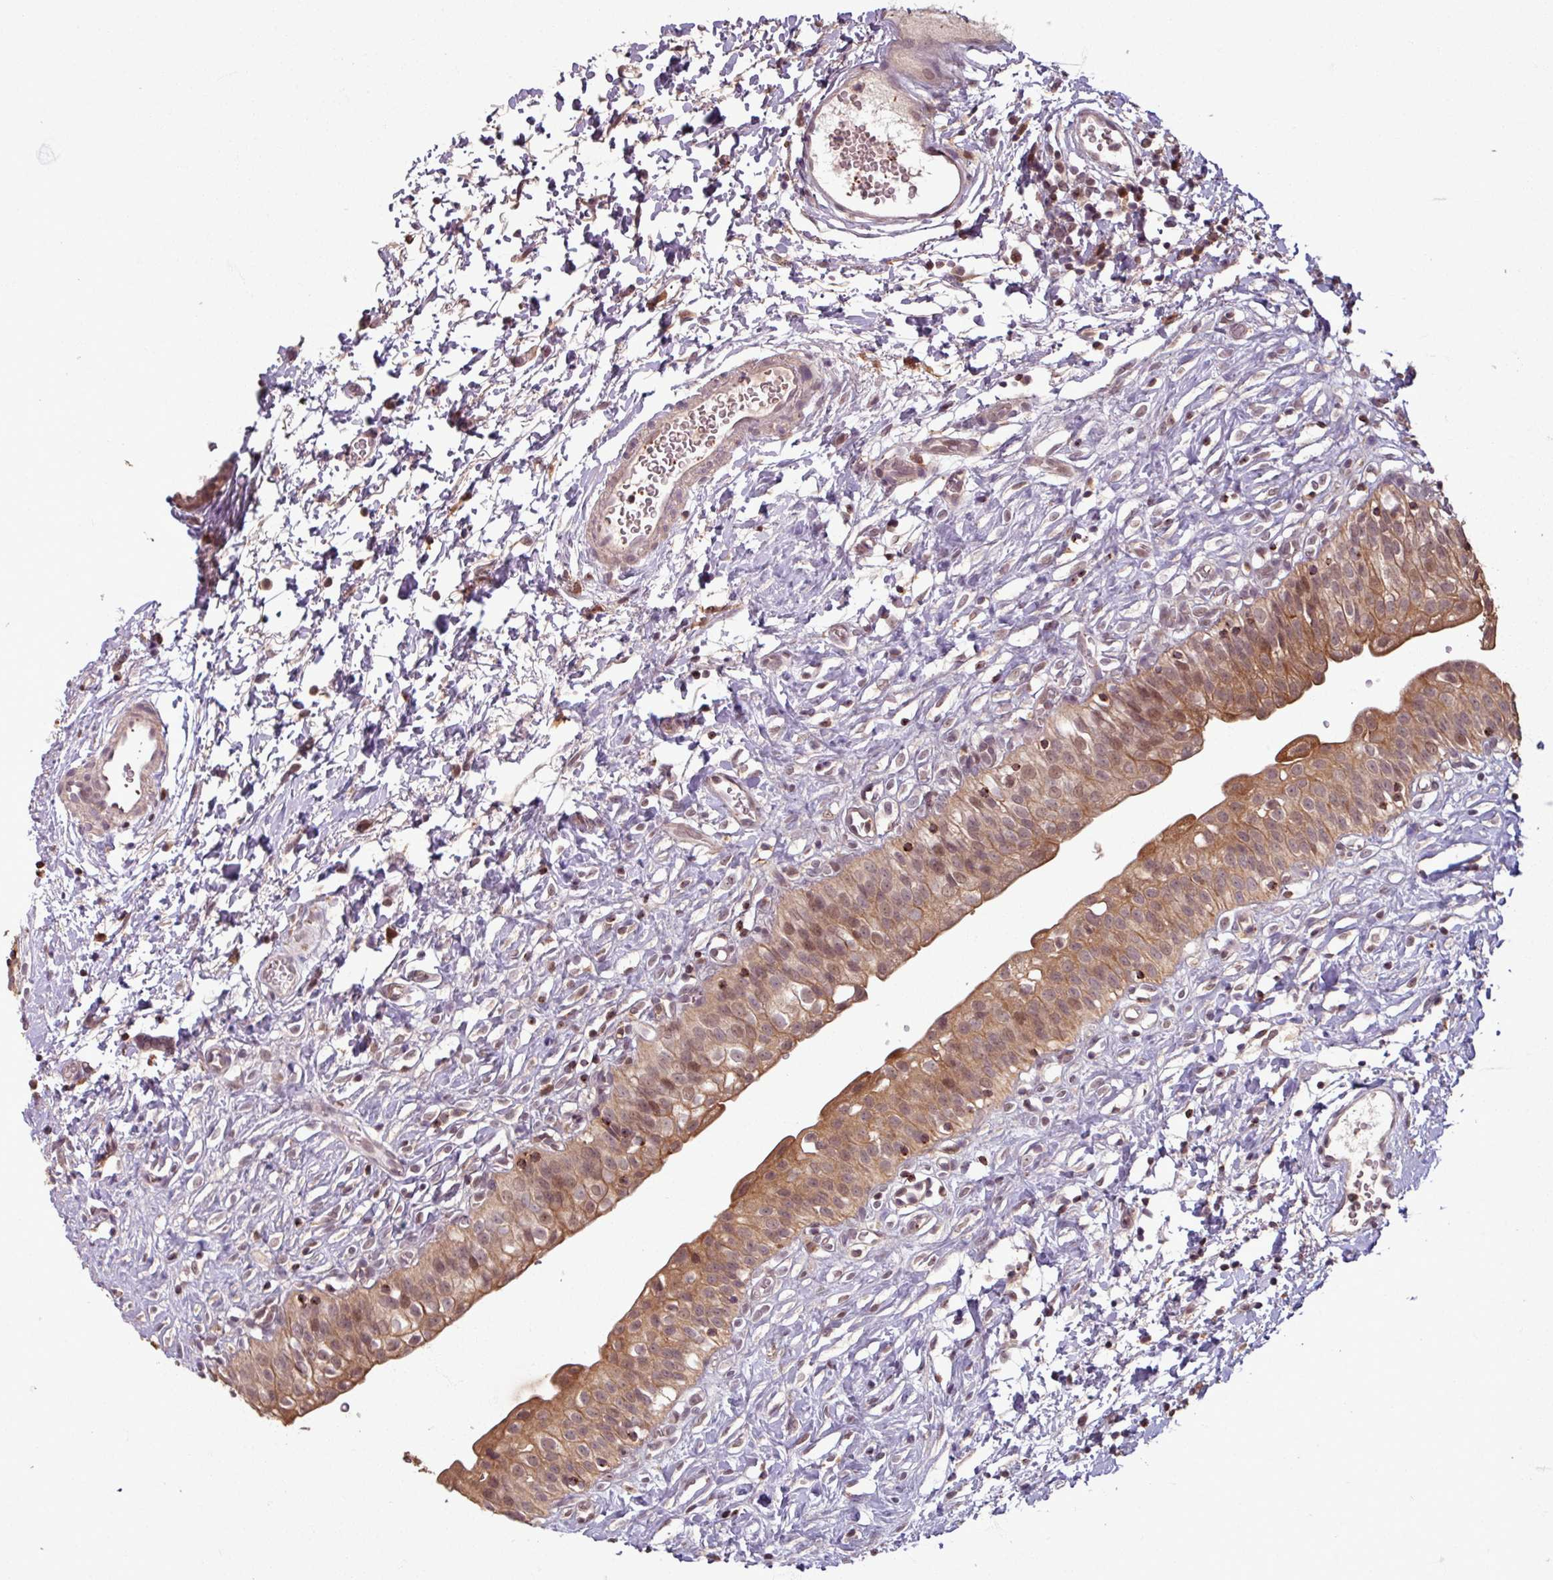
{"staining": {"intensity": "strong", "quantity": ">75%", "location": "cytoplasmic/membranous,nuclear"}, "tissue": "urinary bladder", "cell_type": "Urothelial cells", "image_type": "normal", "snomed": [{"axis": "morphology", "description": "Normal tissue, NOS"}, {"axis": "topography", "description": "Urinary bladder"}], "caption": "Immunohistochemical staining of unremarkable human urinary bladder demonstrates high levels of strong cytoplasmic/membranous,nuclear positivity in approximately >75% of urothelial cells.", "gene": "OR6B1", "patient": {"sex": "male", "age": 51}}